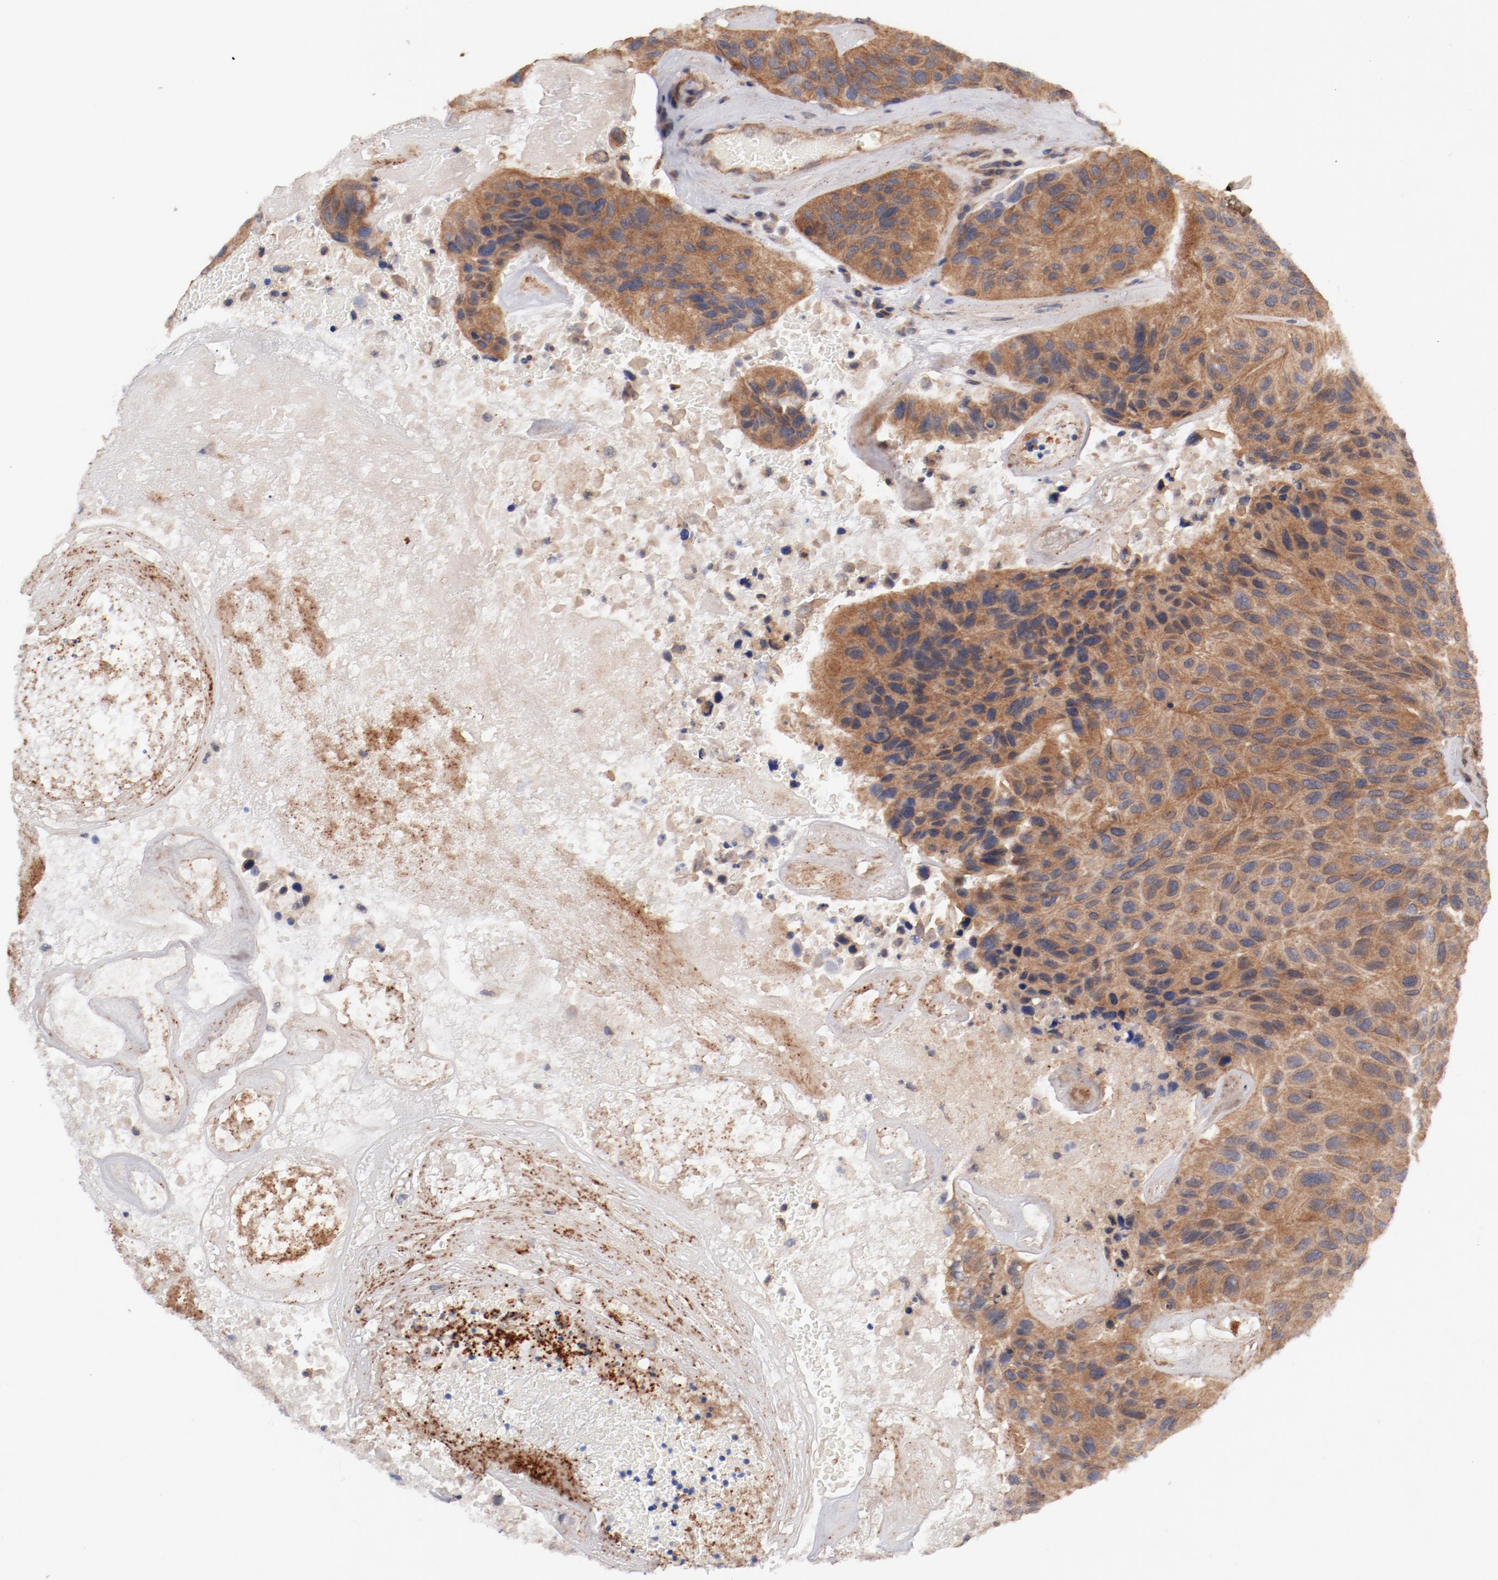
{"staining": {"intensity": "moderate", "quantity": ">75%", "location": "cytoplasmic/membranous"}, "tissue": "urothelial cancer", "cell_type": "Tumor cells", "image_type": "cancer", "snomed": [{"axis": "morphology", "description": "Urothelial carcinoma, High grade"}, {"axis": "topography", "description": "Urinary bladder"}], "caption": "Immunohistochemistry (DAB (3,3'-diaminobenzidine)) staining of urothelial cancer exhibits moderate cytoplasmic/membranous protein positivity in approximately >75% of tumor cells.", "gene": "GUF1", "patient": {"sex": "male", "age": 66}}